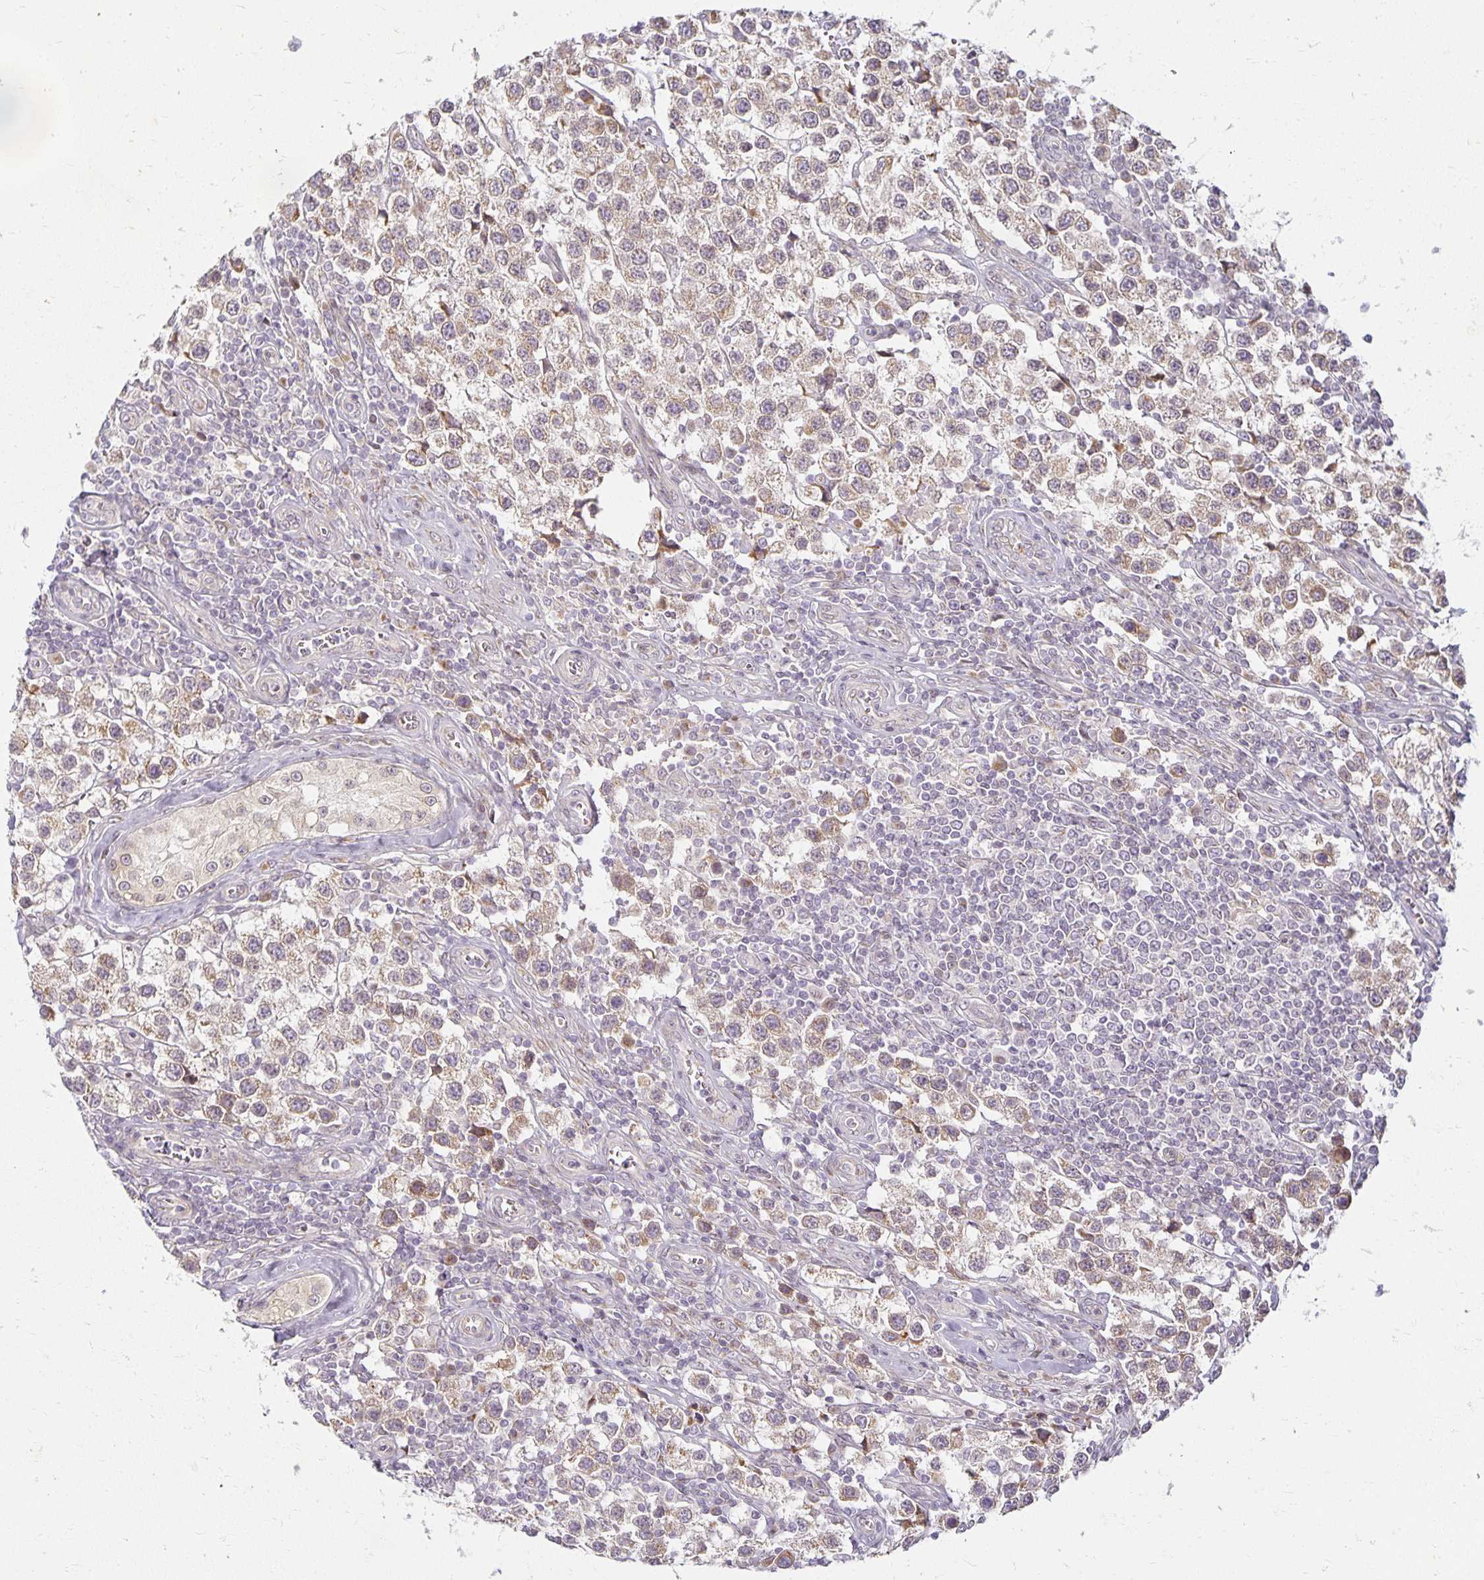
{"staining": {"intensity": "weak", "quantity": ">75%", "location": "cytoplasmic/membranous"}, "tissue": "testis cancer", "cell_type": "Tumor cells", "image_type": "cancer", "snomed": [{"axis": "morphology", "description": "Seminoma, NOS"}, {"axis": "topography", "description": "Testis"}], "caption": "Protein staining of testis seminoma tissue demonstrates weak cytoplasmic/membranous staining in approximately >75% of tumor cells.", "gene": "EHF", "patient": {"sex": "male", "age": 34}}